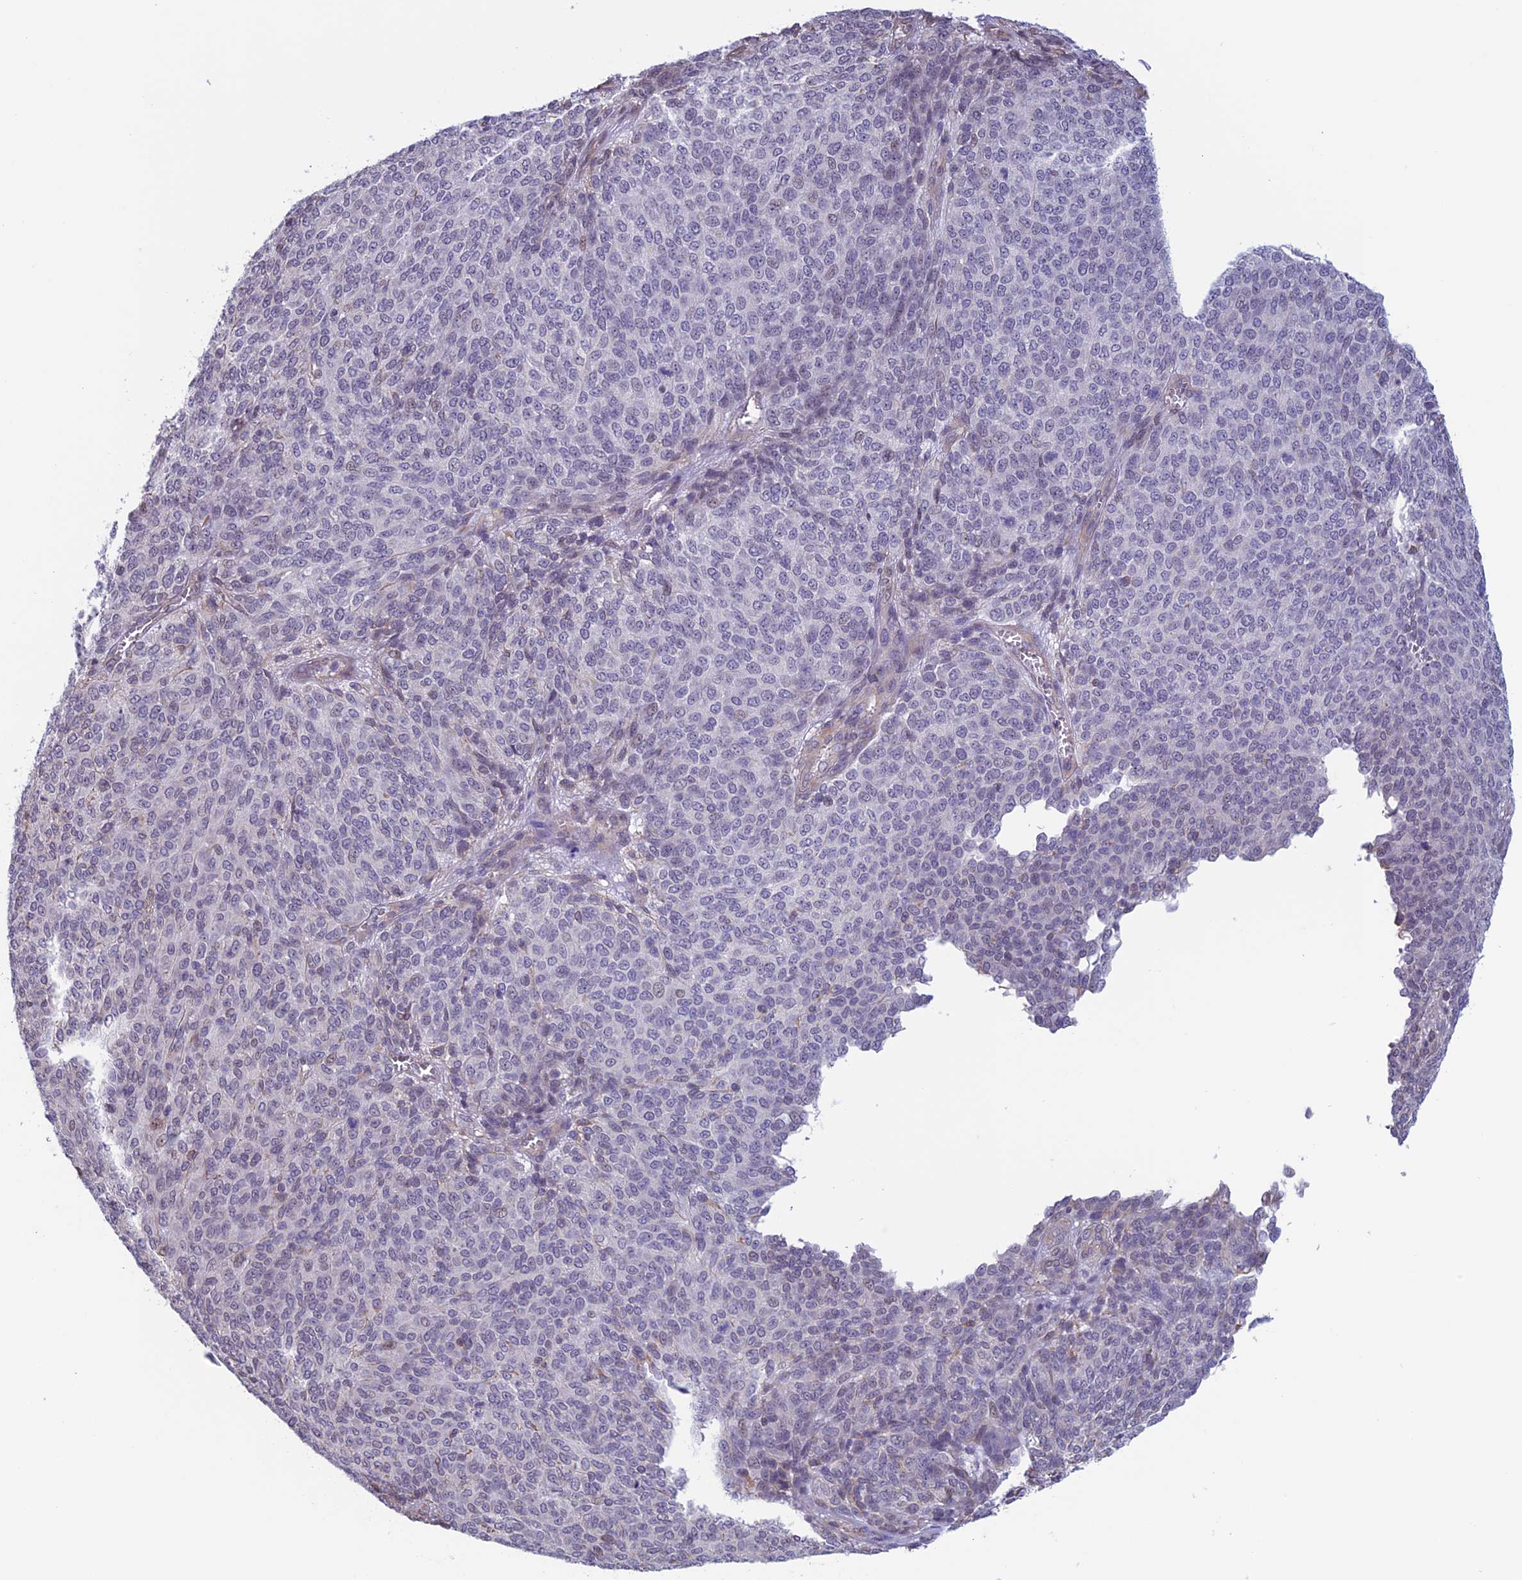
{"staining": {"intensity": "weak", "quantity": "<25%", "location": "nuclear"}, "tissue": "melanoma", "cell_type": "Tumor cells", "image_type": "cancer", "snomed": [{"axis": "morphology", "description": "Malignant melanoma, NOS"}, {"axis": "topography", "description": "Skin"}], "caption": "High magnification brightfield microscopy of malignant melanoma stained with DAB (3,3'-diaminobenzidine) (brown) and counterstained with hematoxylin (blue): tumor cells show no significant positivity.", "gene": "SLC1A6", "patient": {"sex": "male", "age": 49}}